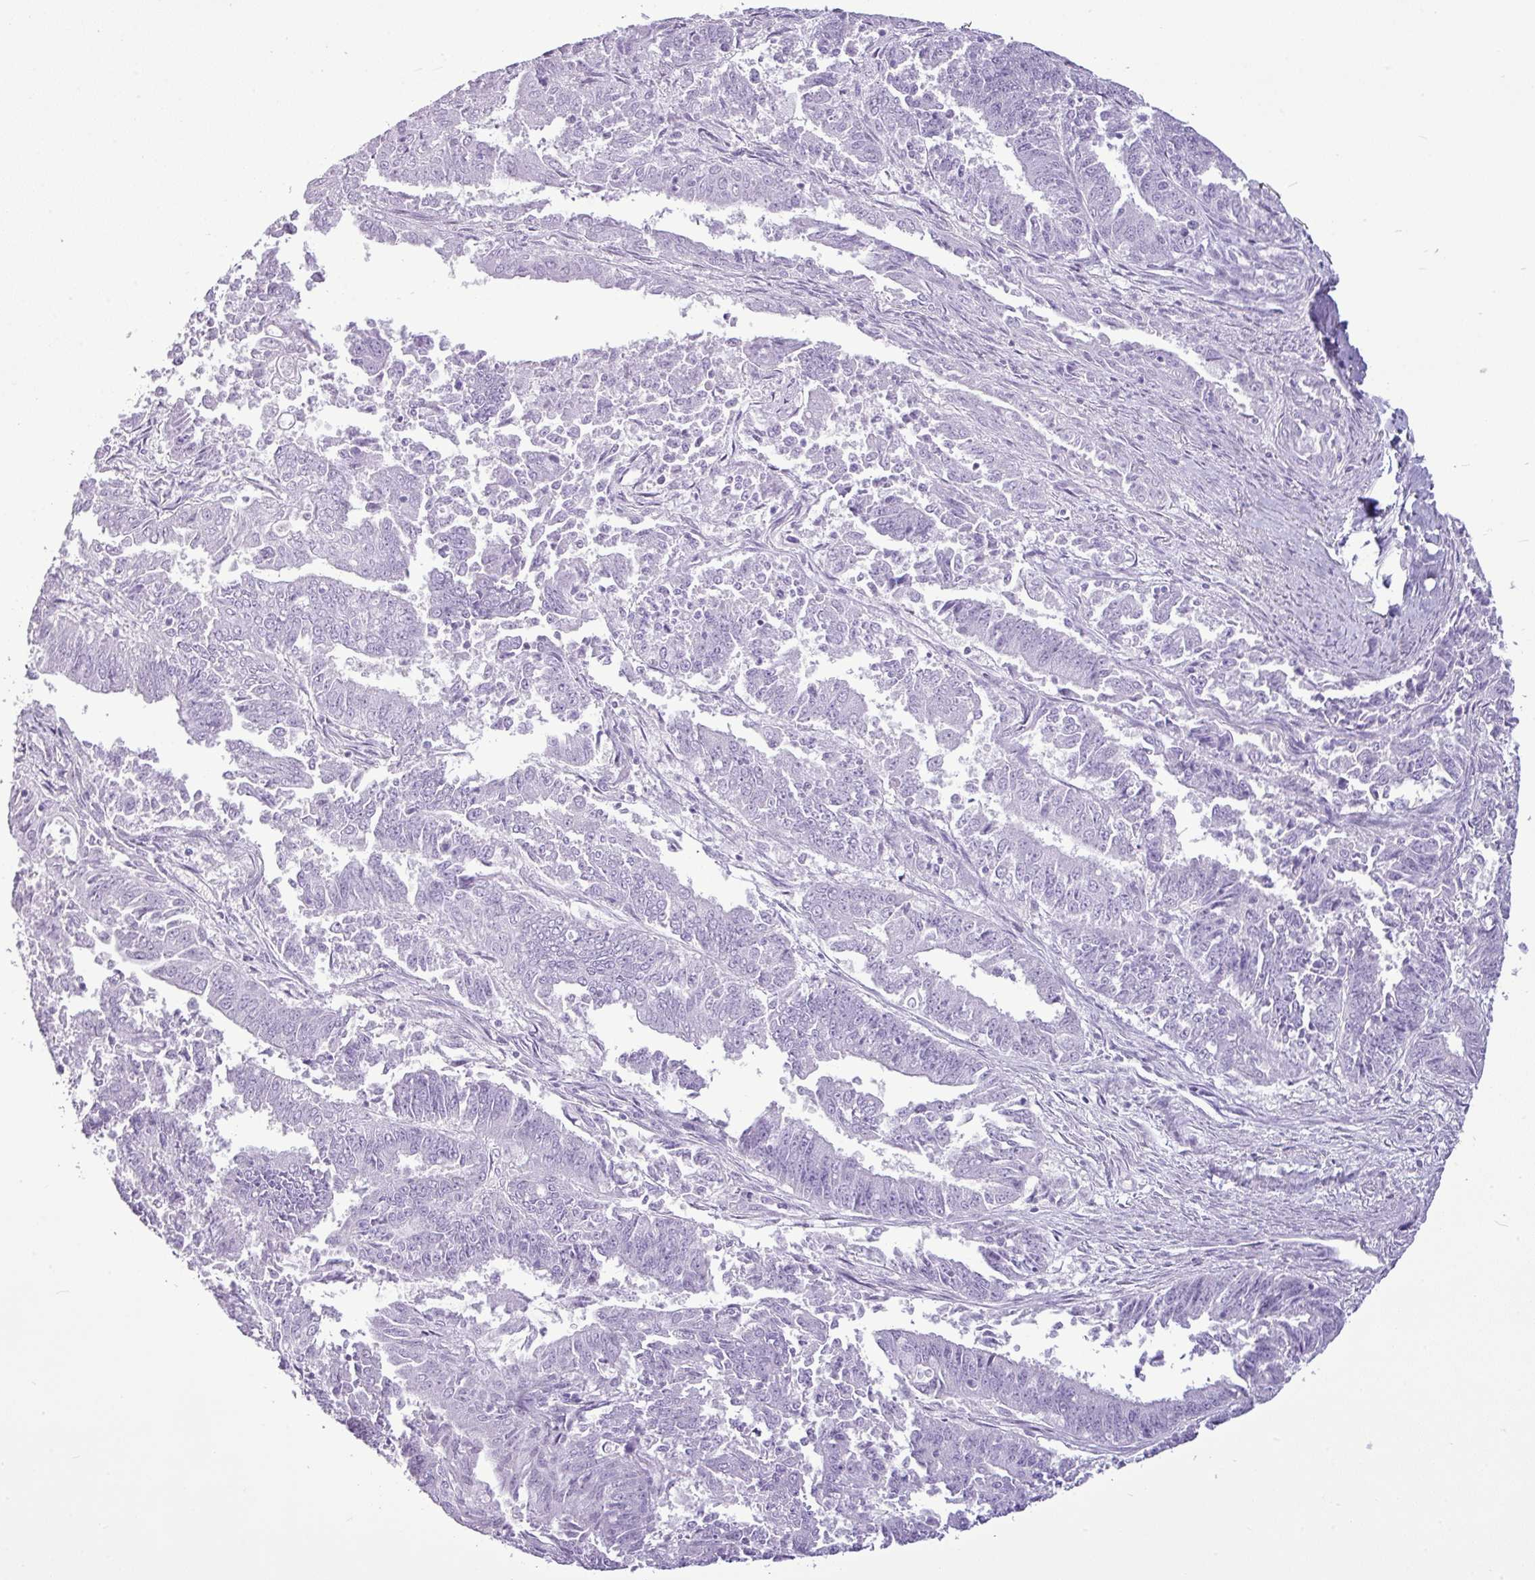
{"staining": {"intensity": "negative", "quantity": "none", "location": "none"}, "tissue": "endometrial cancer", "cell_type": "Tumor cells", "image_type": "cancer", "snomed": [{"axis": "morphology", "description": "Adenocarcinoma, NOS"}, {"axis": "topography", "description": "Endometrium"}], "caption": "The micrograph demonstrates no staining of tumor cells in endometrial cancer (adenocarcinoma).", "gene": "AMY1B", "patient": {"sex": "female", "age": 73}}